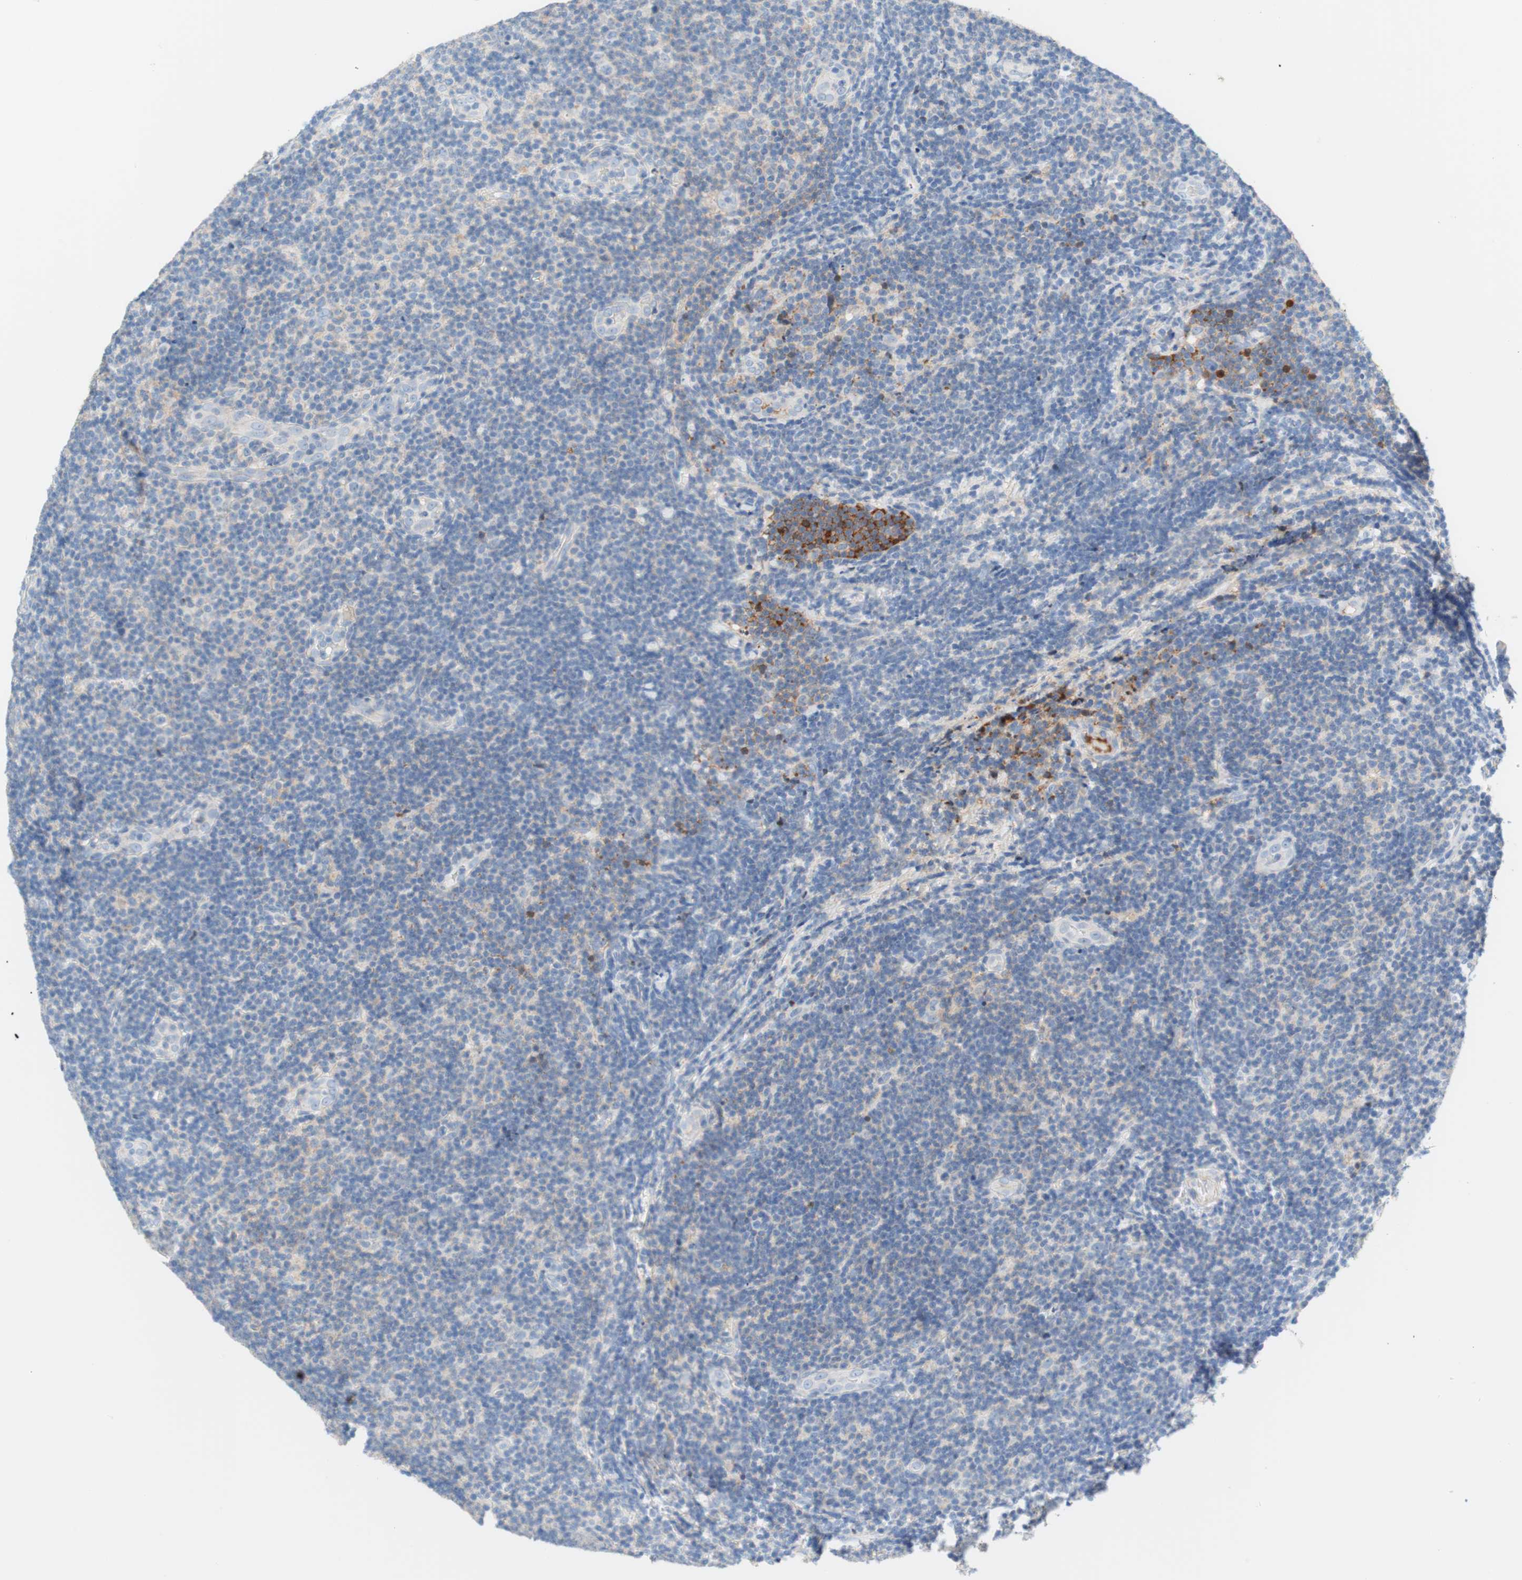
{"staining": {"intensity": "negative", "quantity": "none", "location": "none"}, "tissue": "lymphoma", "cell_type": "Tumor cells", "image_type": "cancer", "snomed": [{"axis": "morphology", "description": "Malignant lymphoma, non-Hodgkin's type, Low grade"}, {"axis": "topography", "description": "Lymph node"}], "caption": "Tumor cells are negative for protein expression in human lymphoma.", "gene": "RBP4", "patient": {"sex": "male", "age": 83}}